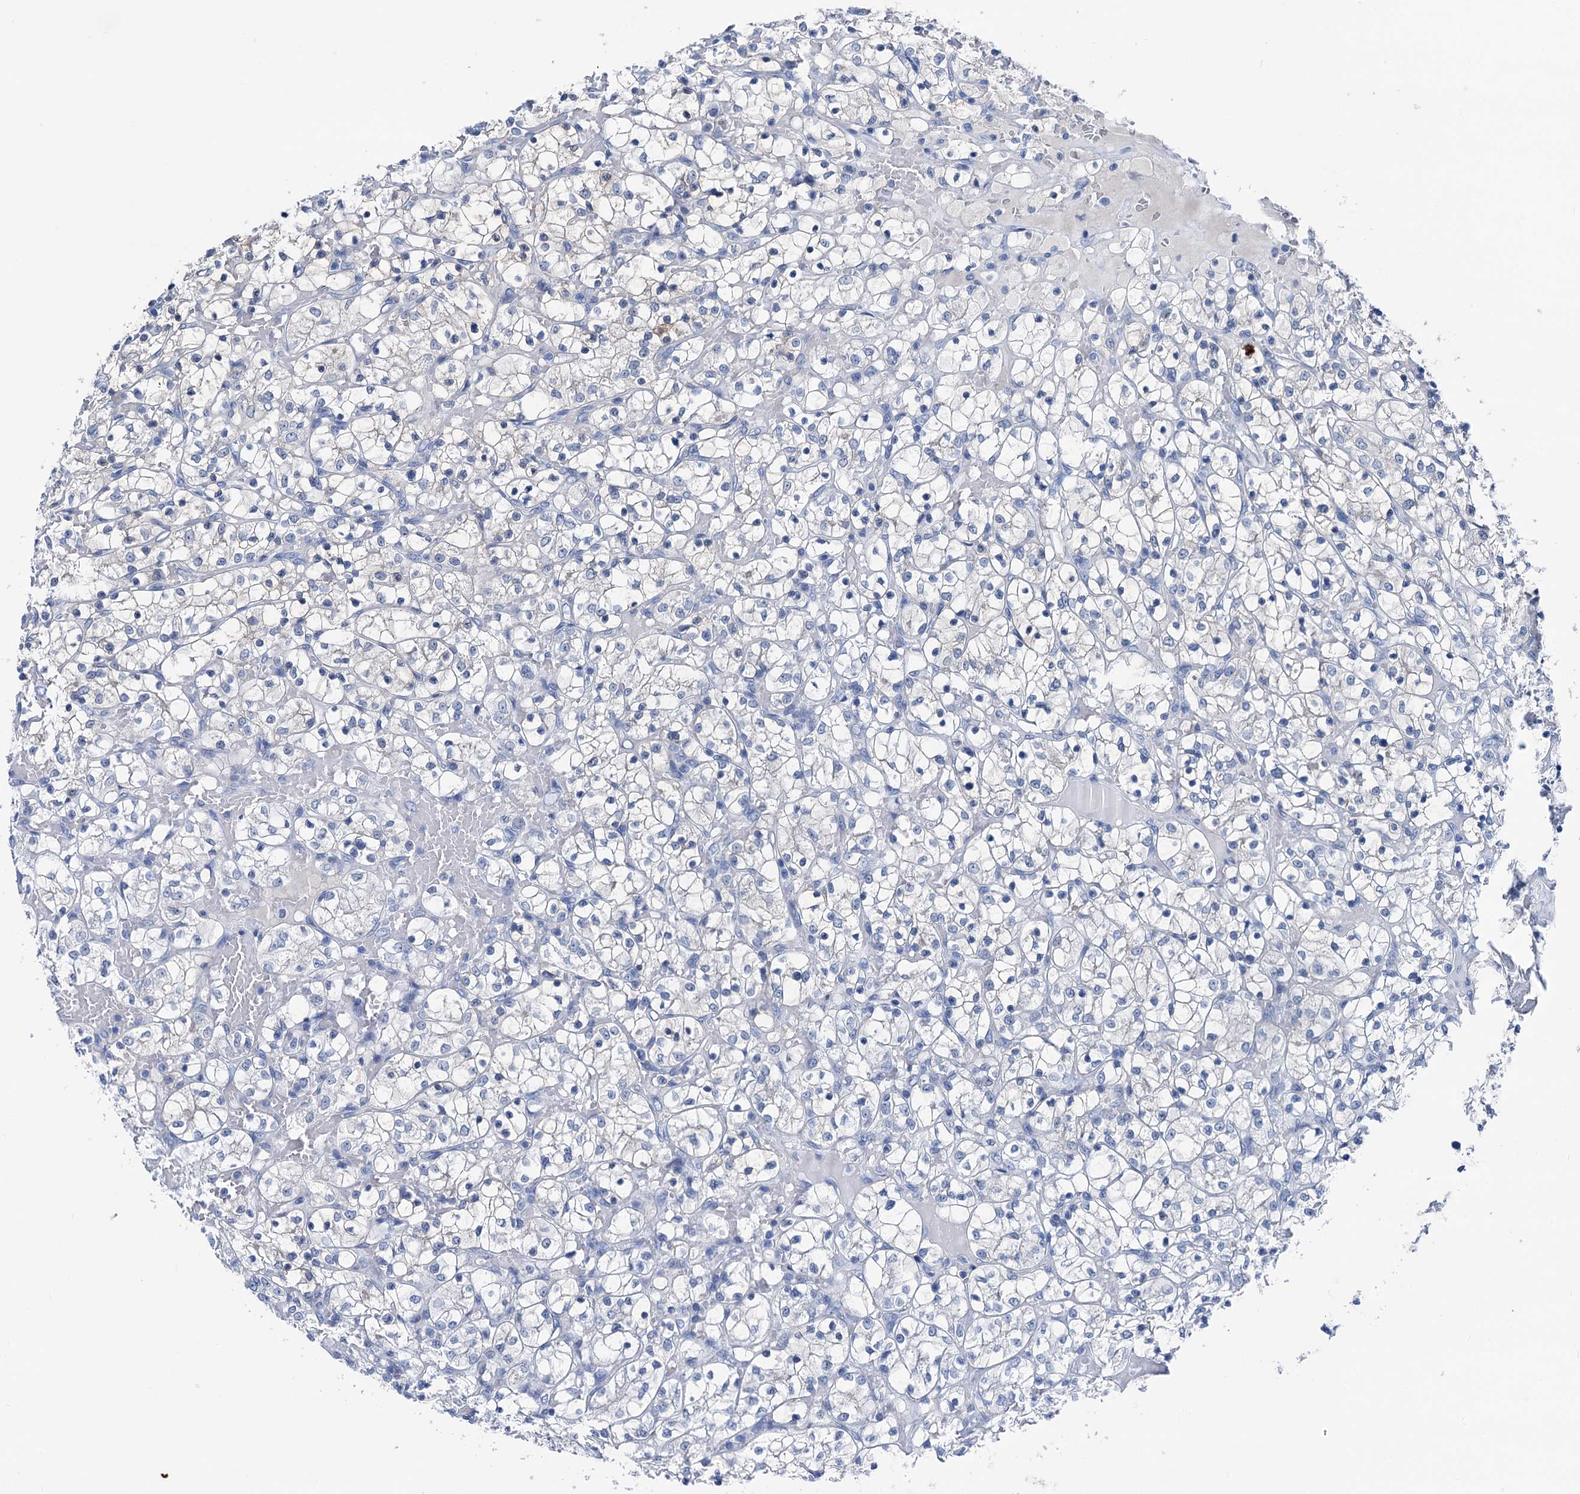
{"staining": {"intensity": "negative", "quantity": "none", "location": "none"}, "tissue": "renal cancer", "cell_type": "Tumor cells", "image_type": "cancer", "snomed": [{"axis": "morphology", "description": "Adenocarcinoma, NOS"}, {"axis": "topography", "description": "Kidney"}], "caption": "This is a image of IHC staining of renal cancer, which shows no expression in tumor cells.", "gene": "GLO1", "patient": {"sex": "female", "age": 69}}